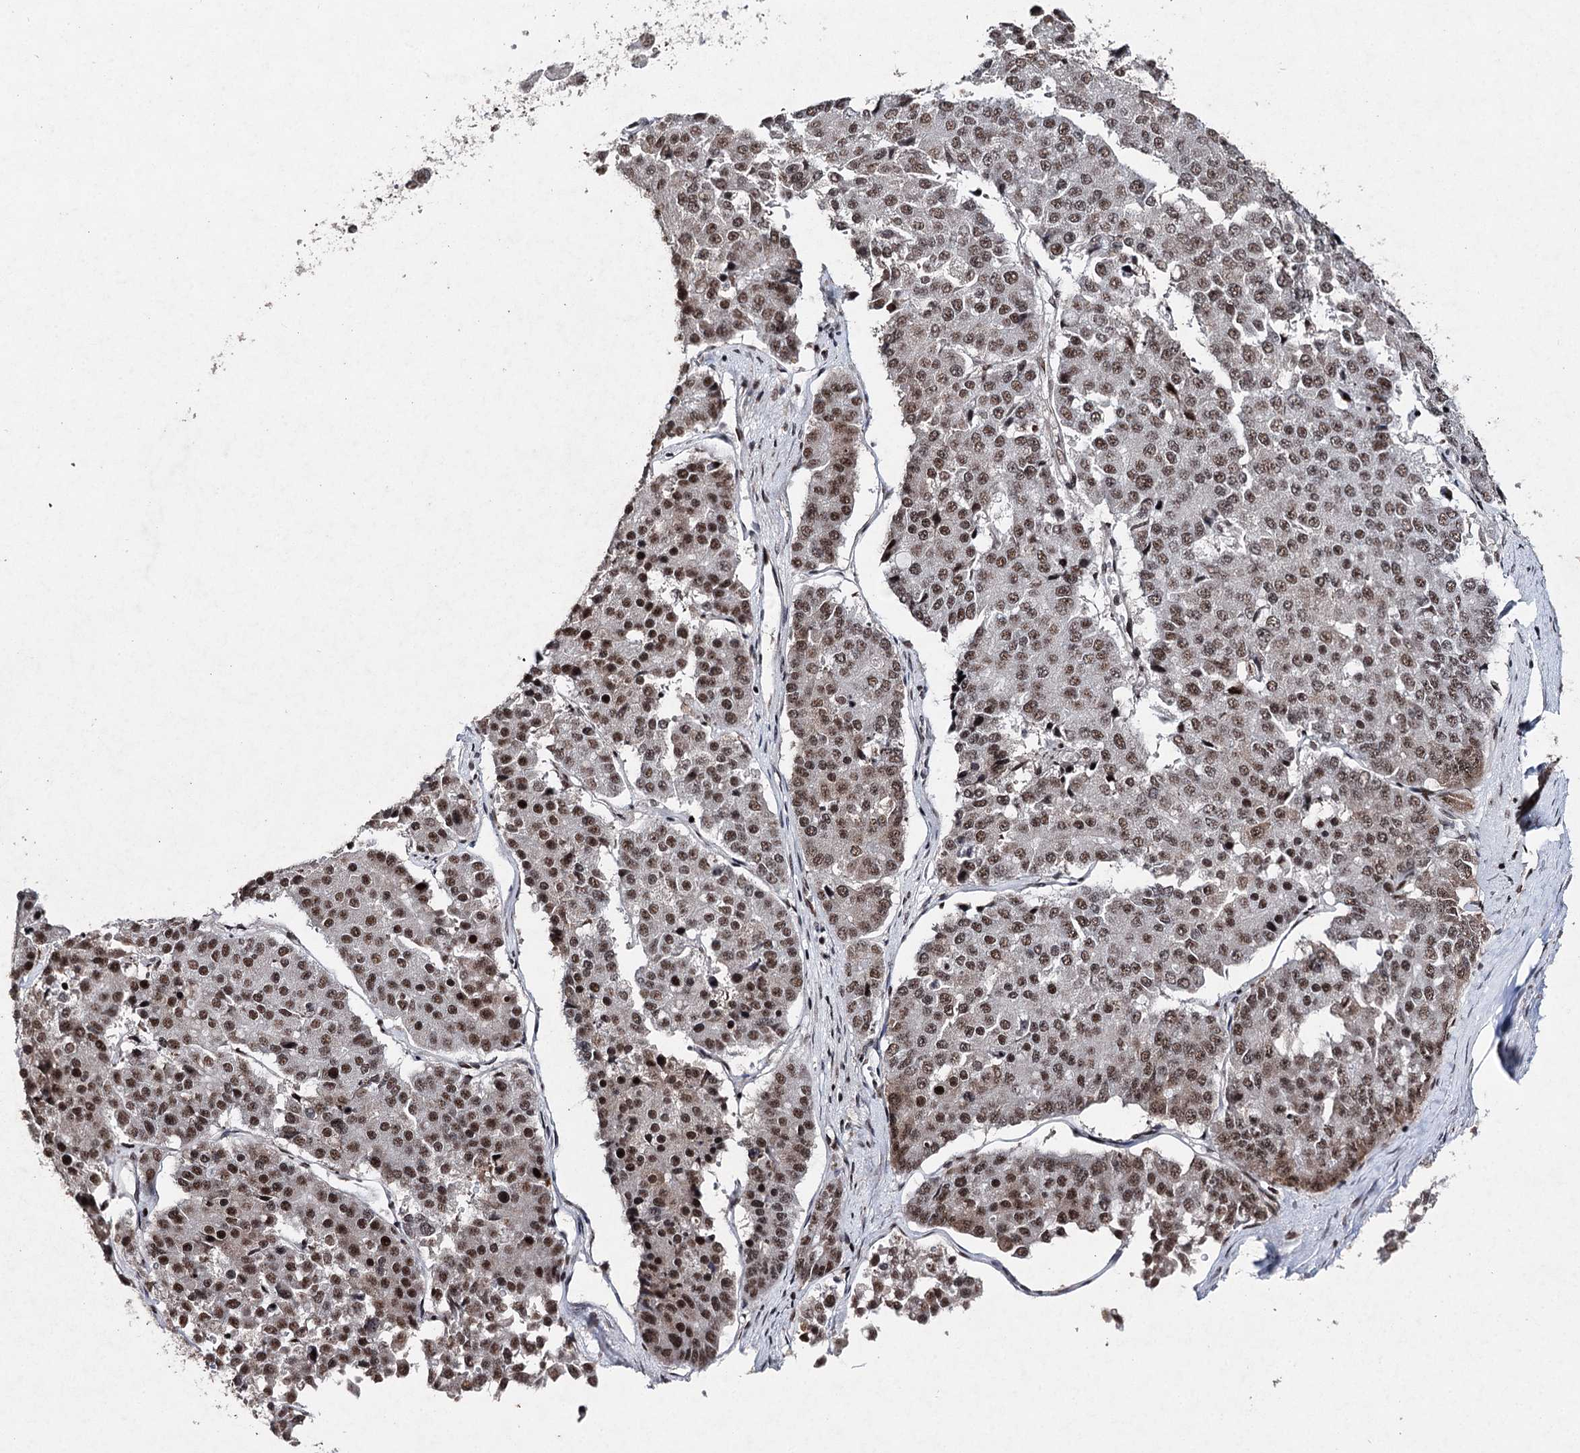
{"staining": {"intensity": "moderate", "quantity": ">75%", "location": "nuclear"}, "tissue": "pancreatic cancer", "cell_type": "Tumor cells", "image_type": "cancer", "snomed": [{"axis": "morphology", "description": "Adenocarcinoma, NOS"}, {"axis": "topography", "description": "Pancreas"}], "caption": "About >75% of tumor cells in human adenocarcinoma (pancreatic) demonstrate moderate nuclear protein positivity as visualized by brown immunohistochemical staining.", "gene": "PDCD4", "patient": {"sex": "male", "age": 50}}